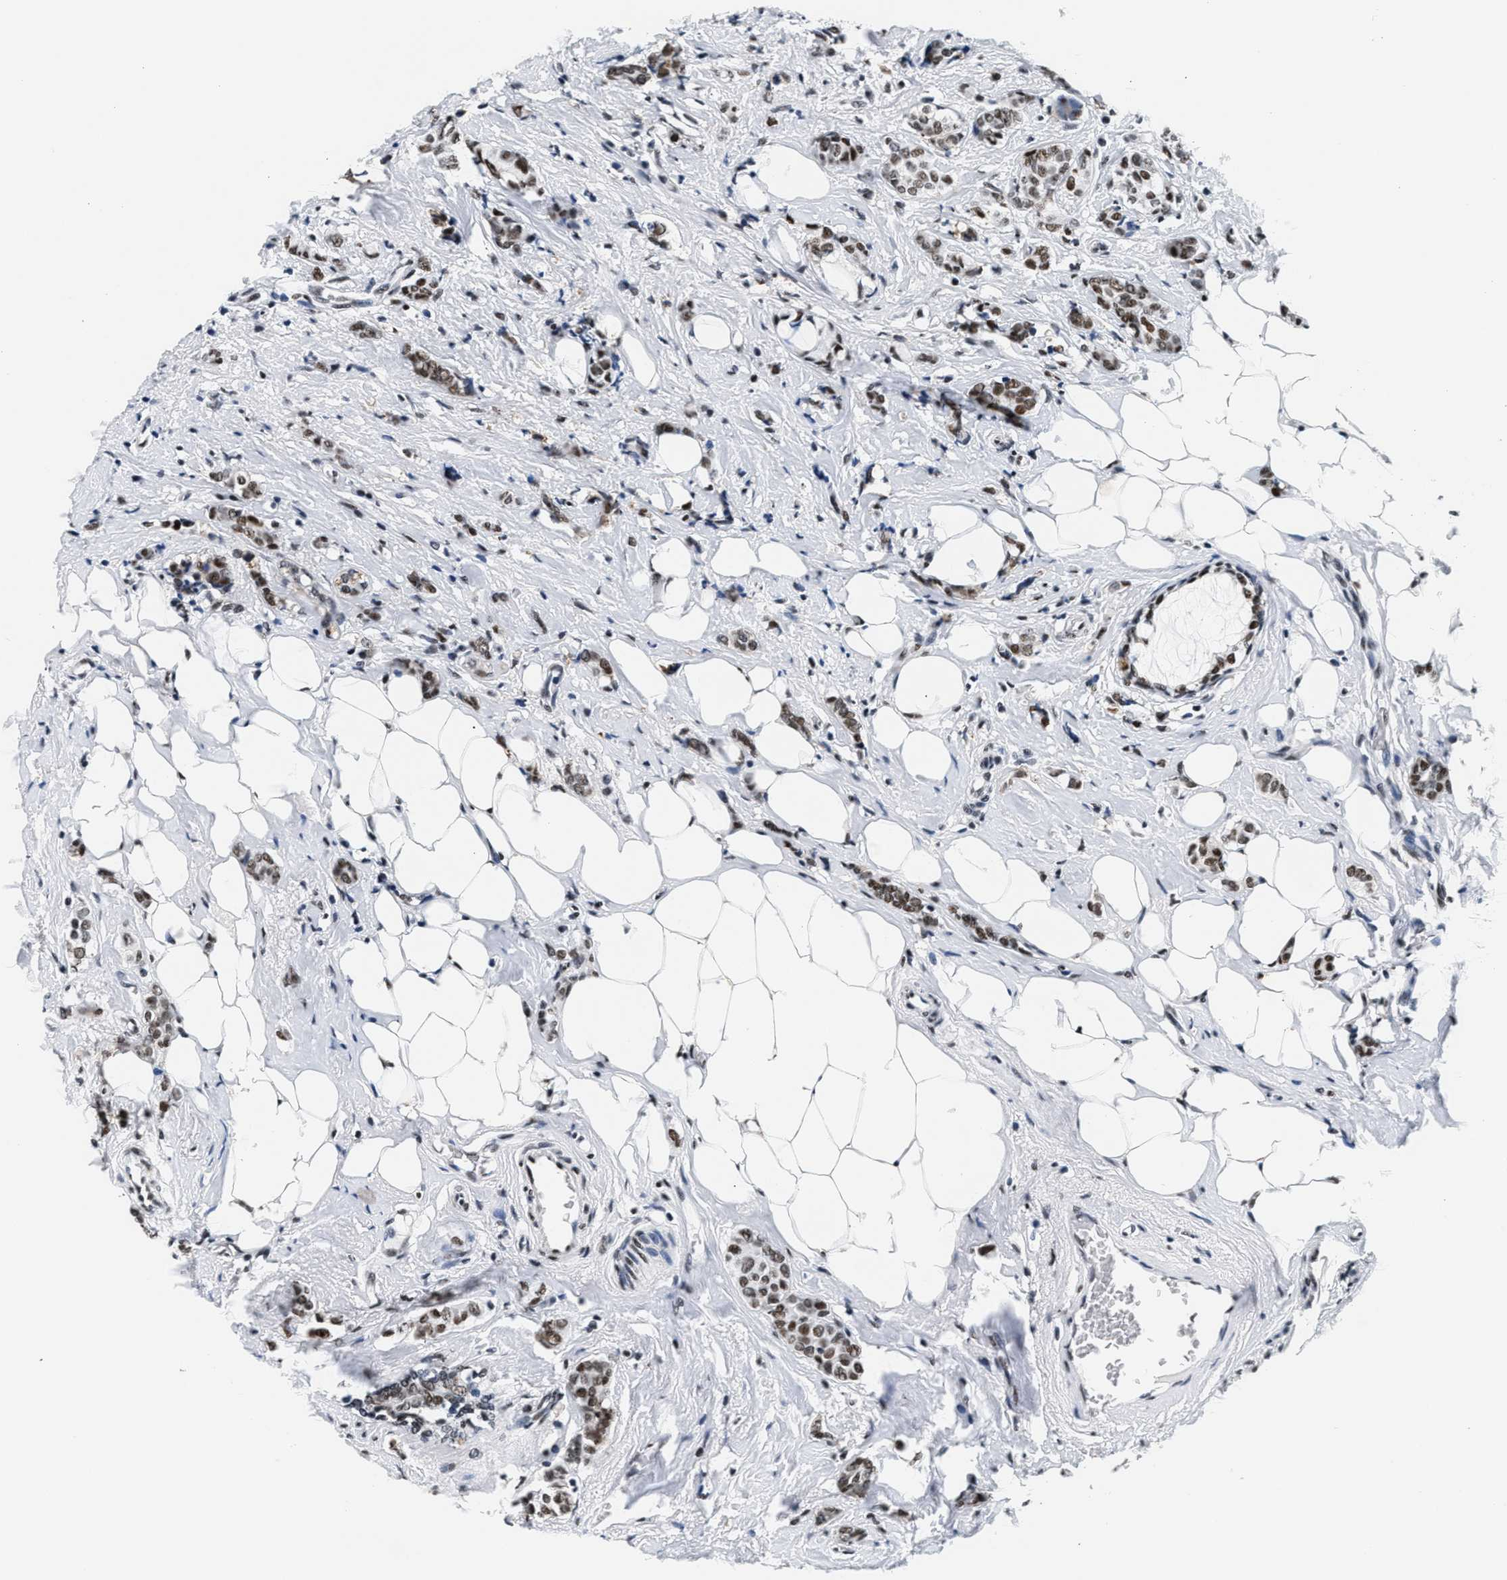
{"staining": {"intensity": "moderate", "quantity": ">75%", "location": "nuclear"}, "tissue": "breast cancer", "cell_type": "Tumor cells", "image_type": "cancer", "snomed": [{"axis": "morphology", "description": "Lobular carcinoma"}, {"axis": "topography", "description": "Breast"}], "caption": "Breast cancer (lobular carcinoma) tissue exhibits moderate nuclear staining in approximately >75% of tumor cells, visualized by immunohistochemistry.", "gene": "RAD50", "patient": {"sex": "female", "age": 60}}